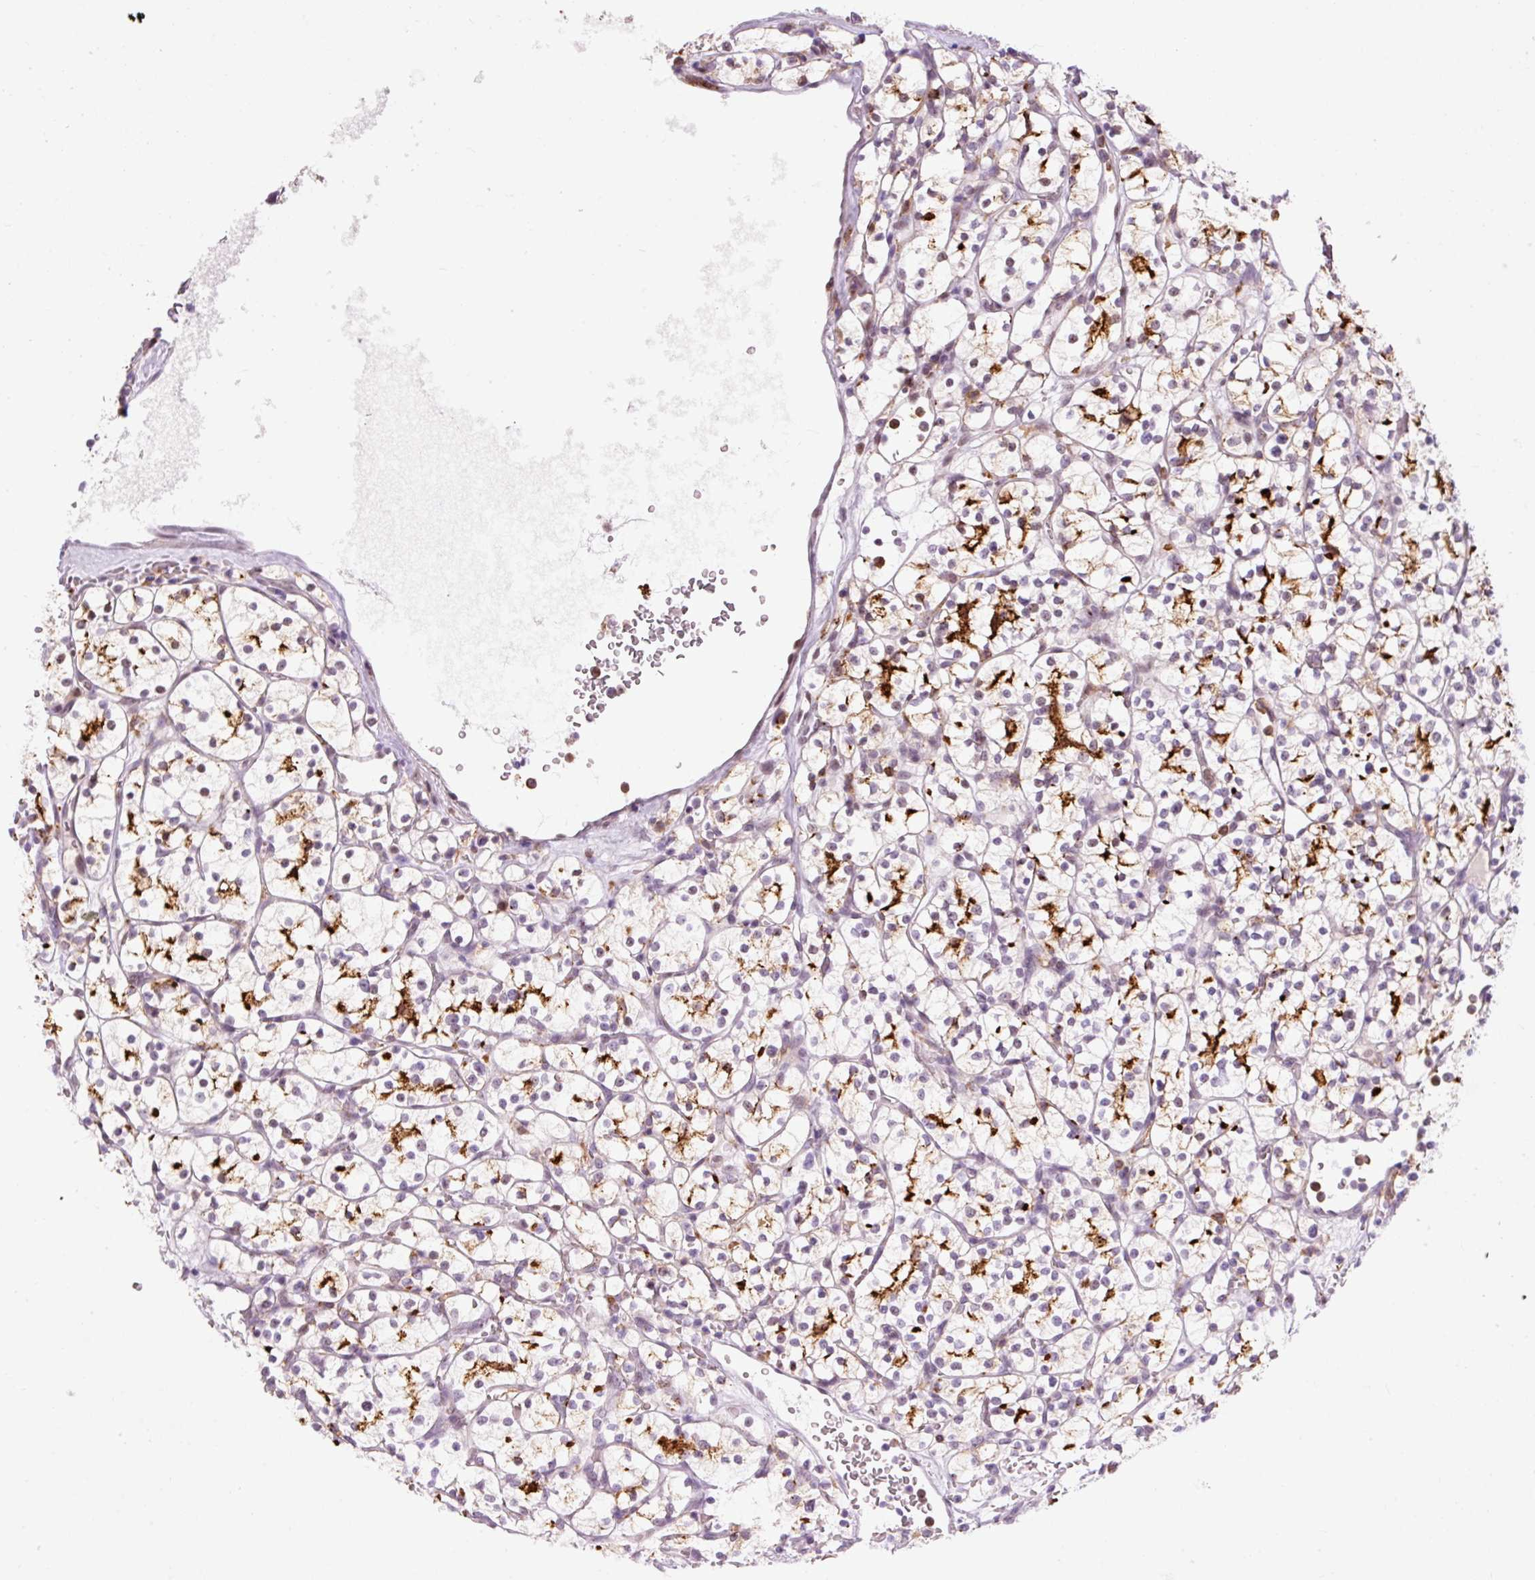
{"staining": {"intensity": "moderate", "quantity": "25%-75%", "location": "cytoplasmic/membranous,nuclear"}, "tissue": "renal cancer", "cell_type": "Tumor cells", "image_type": "cancer", "snomed": [{"axis": "morphology", "description": "Adenocarcinoma, NOS"}, {"axis": "topography", "description": "Kidney"}], "caption": "The micrograph reveals a brown stain indicating the presence of a protein in the cytoplasmic/membranous and nuclear of tumor cells in renal cancer. The staining is performed using DAB (3,3'-diaminobenzidine) brown chromogen to label protein expression. The nuclei are counter-stained blue using hematoxylin.", "gene": "LY86", "patient": {"sex": "female", "age": 64}}